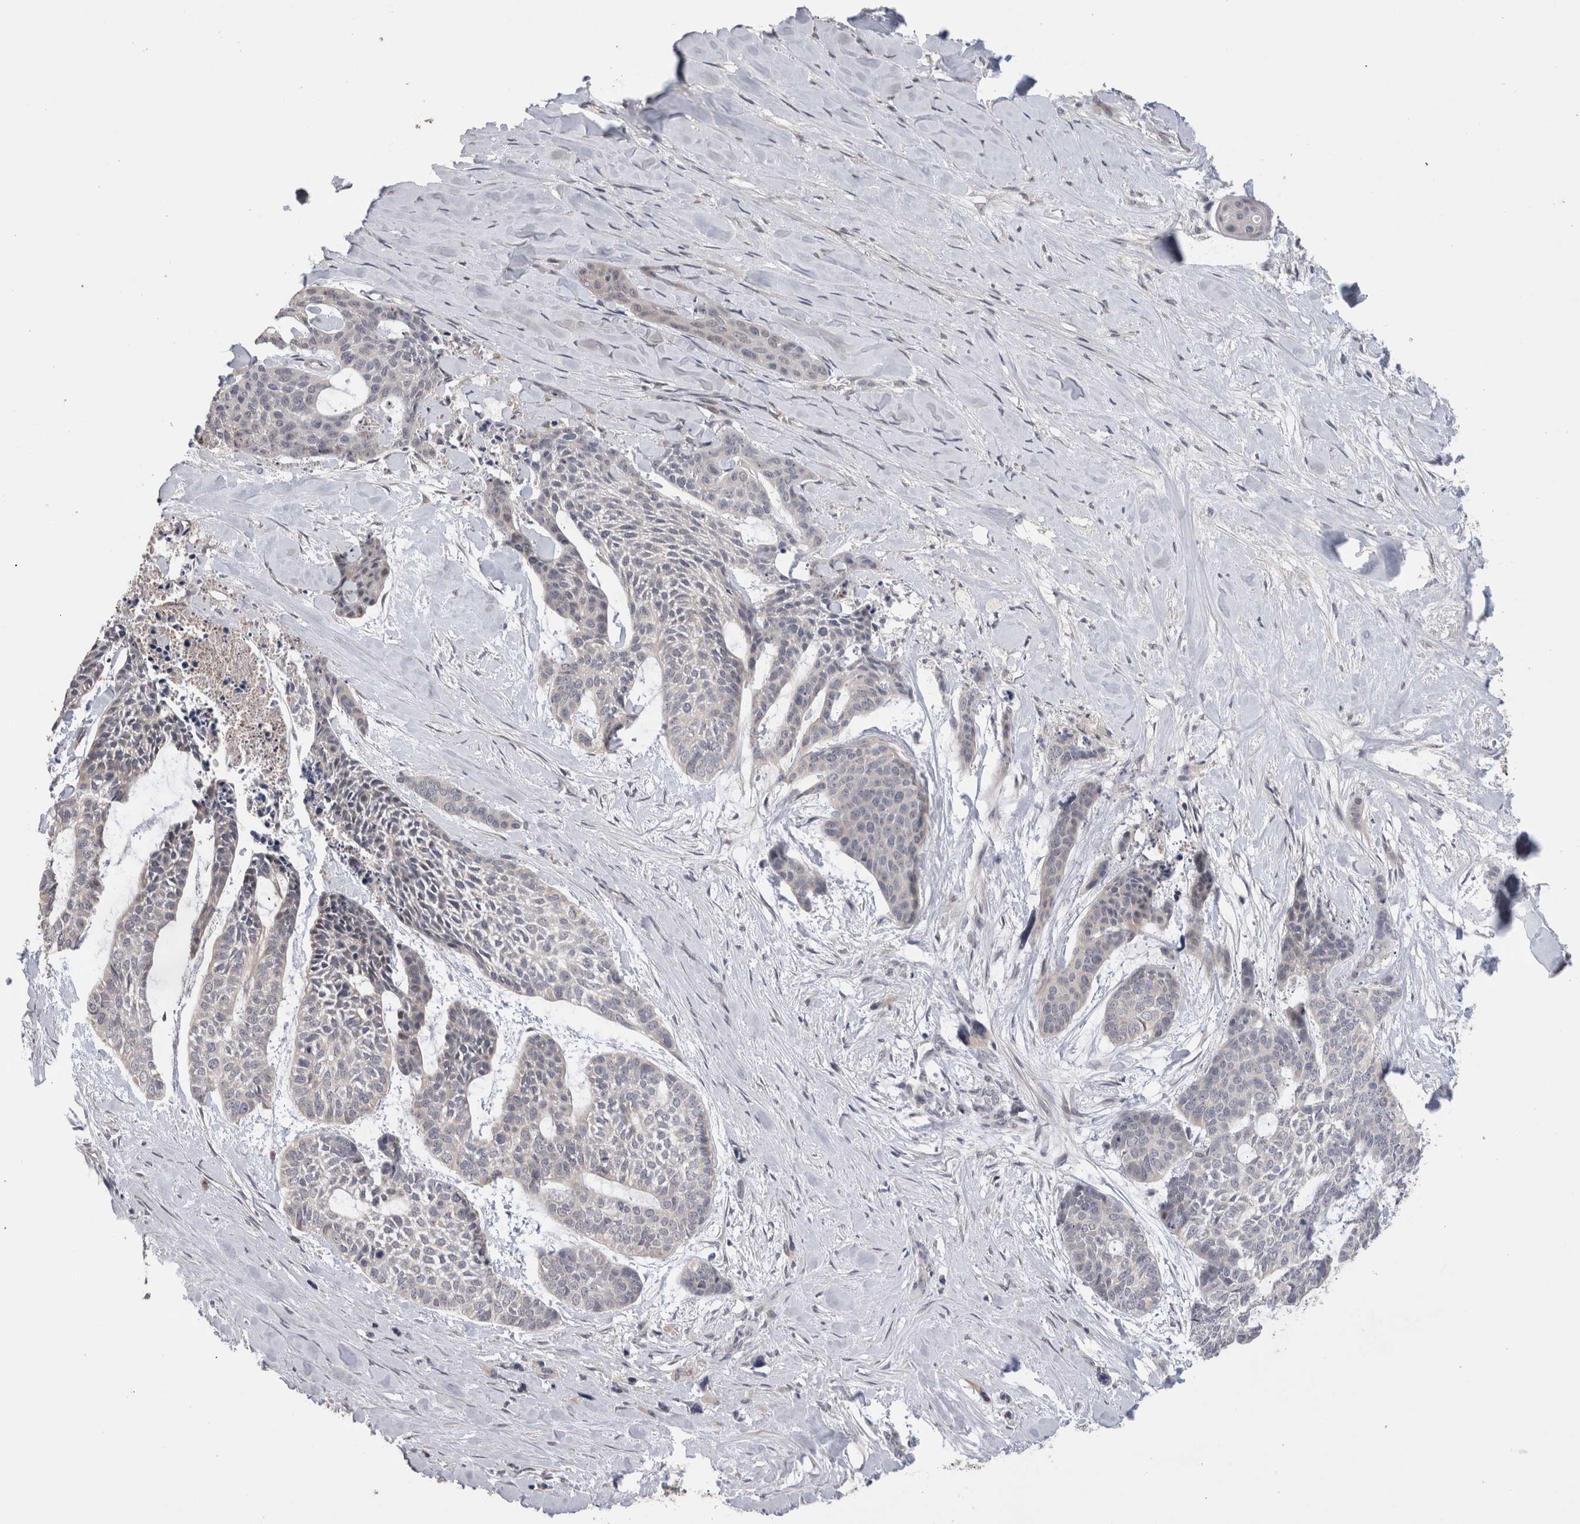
{"staining": {"intensity": "negative", "quantity": "none", "location": "none"}, "tissue": "skin cancer", "cell_type": "Tumor cells", "image_type": "cancer", "snomed": [{"axis": "morphology", "description": "Basal cell carcinoma"}, {"axis": "topography", "description": "Skin"}], "caption": "IHC micrograph of neoplastic tissue: skin cancer (basal cell carcinoma) stained with DAB (3,3'-diaminobenzidine) shows no significant protein staining in tumor cells.", "gene": "CRYBG1", "patient": {"sex": "female", "age": 64}}